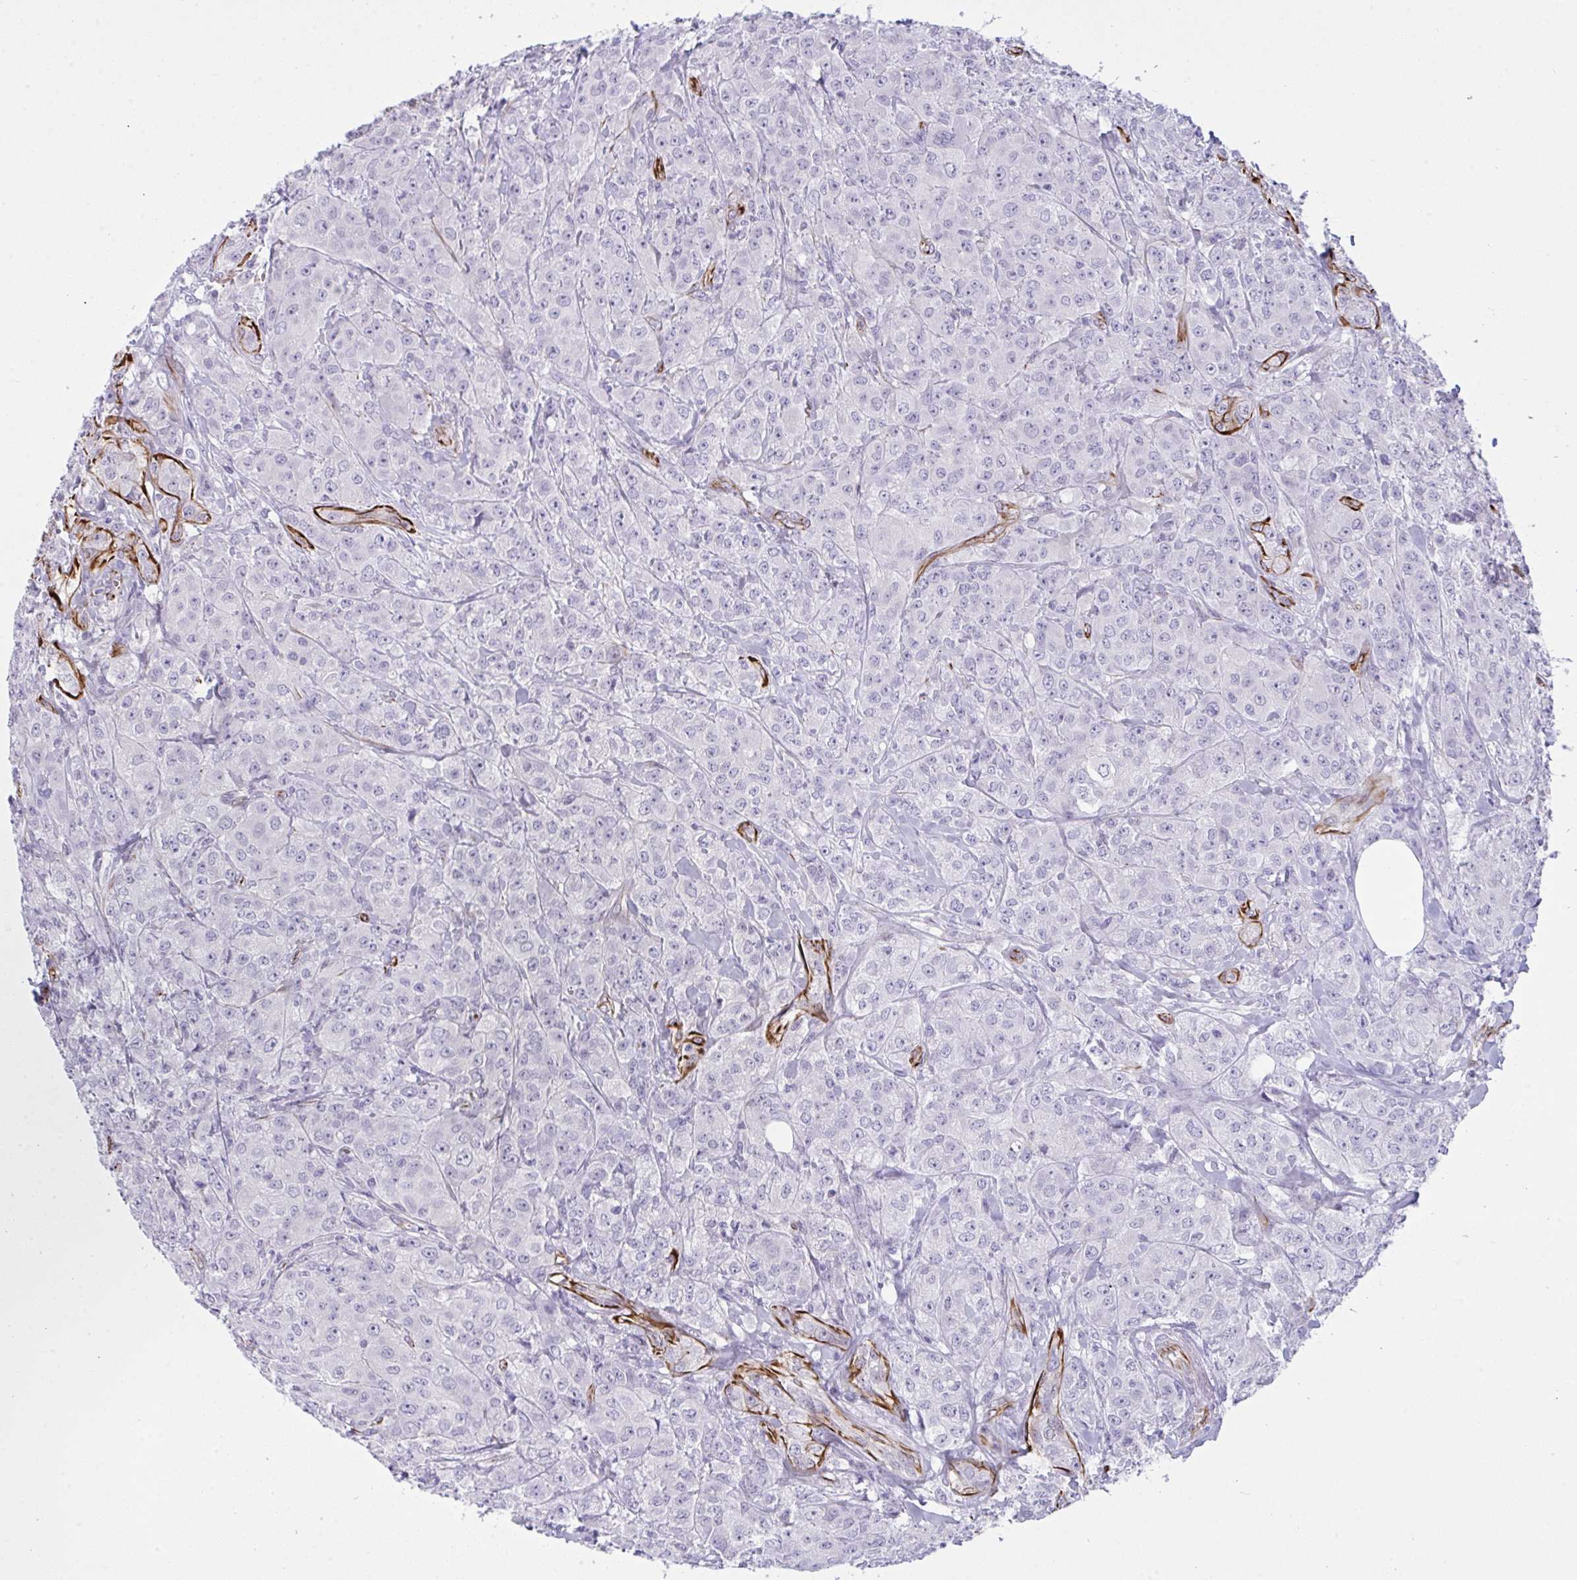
{"staining": {"intensity": "negative", "quantity": "none", "location": "none"}, "tissue": "breast cancer", "cell_type": "Tumor cells", "image_type": "cancer", "snomed": [{"axis": "morphology", "description": "Normal tissue, NOS"}, {"axis": "morphology", "description": "Duct carcinoma"}, {"axis": "topography", "description": "Breast"}], "caption": "This is an immunohistochemistry (IHC) photomicrograph of intraductal carcinoma (breast). There is no positivity in tumor cells.", "gene": "SLC35B1", "patient": {"sex": "female", "age": 43}}